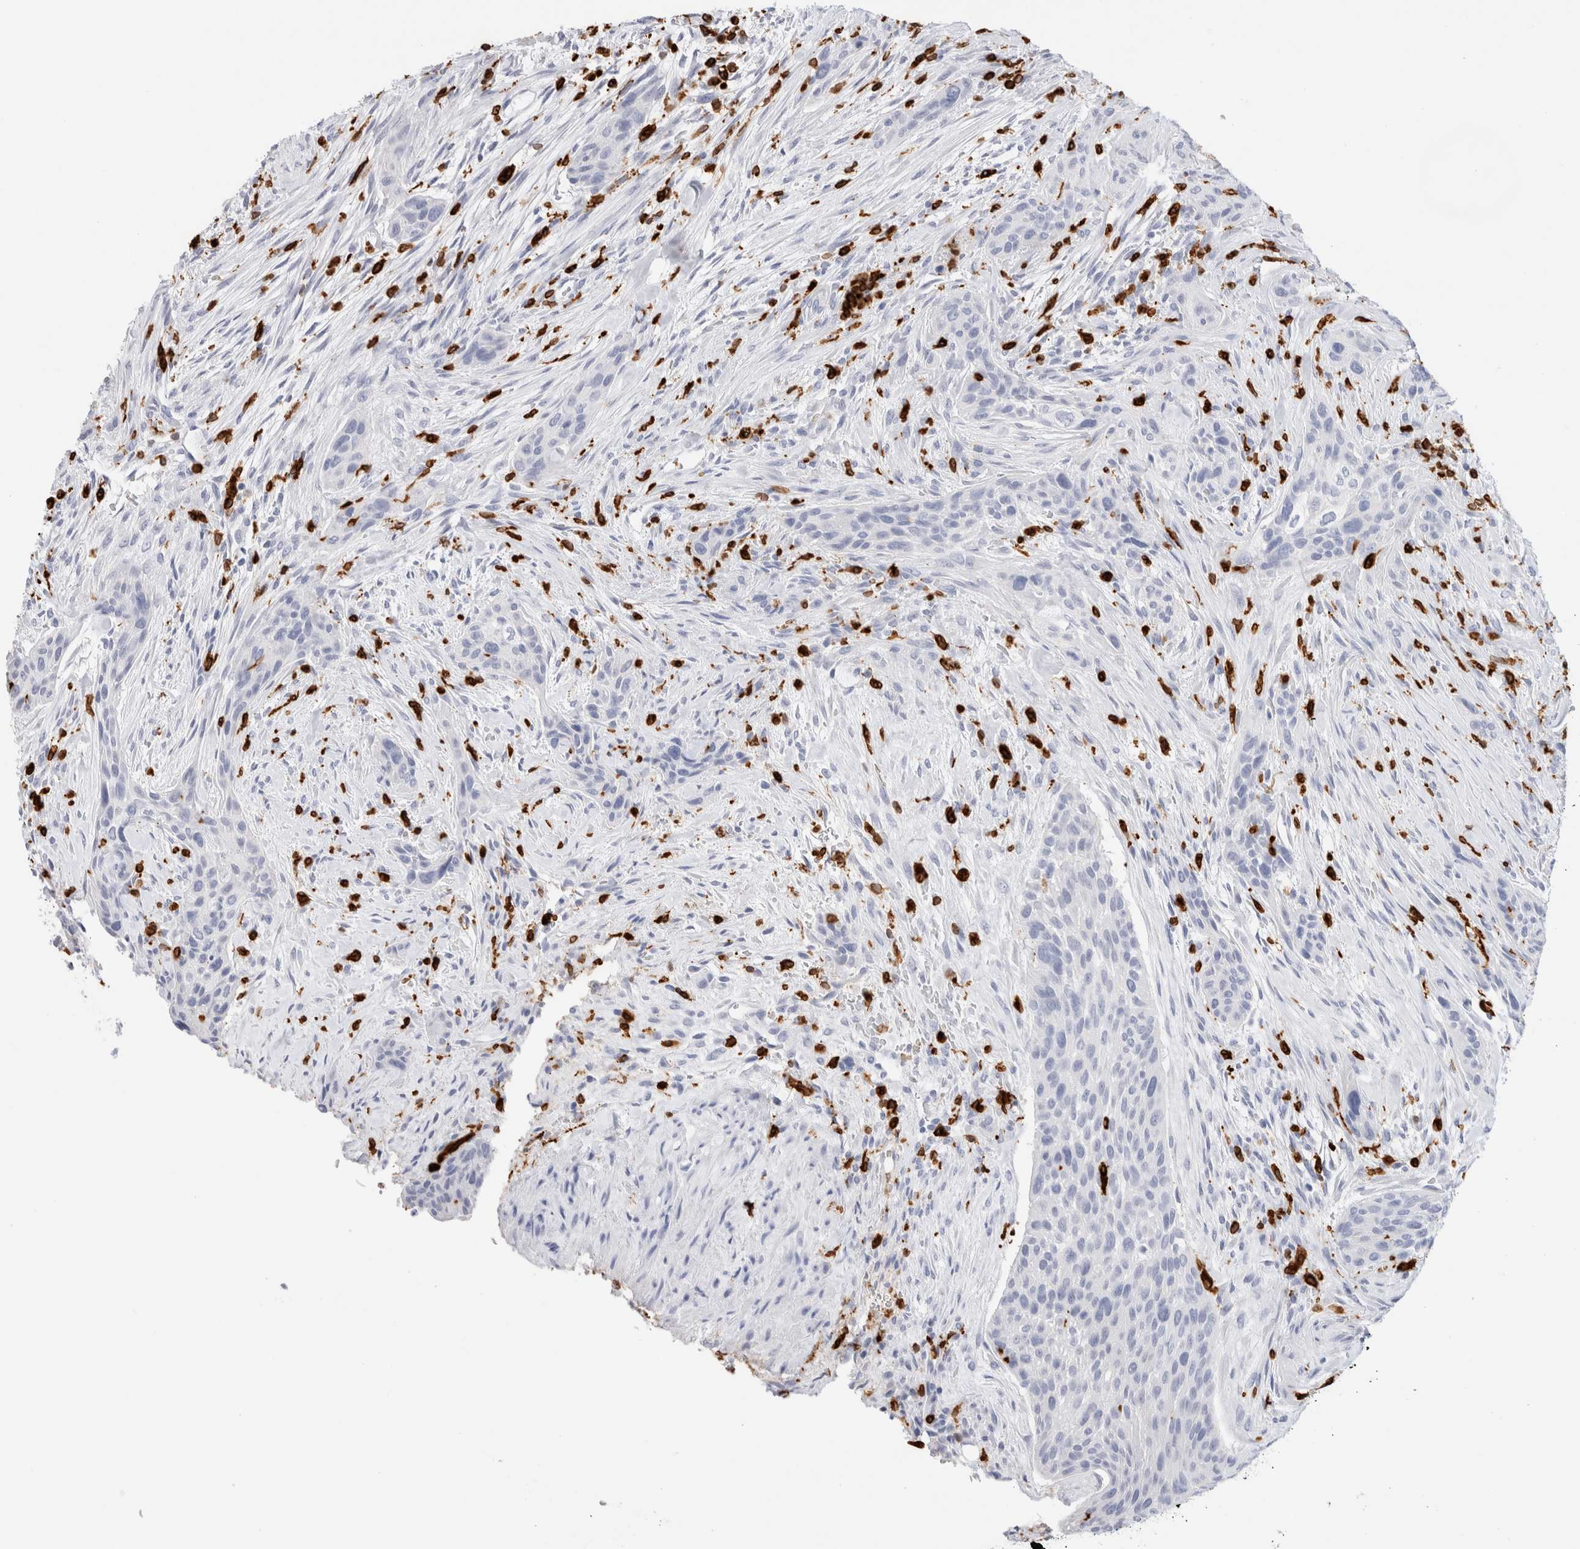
{"staining": {"intensity": "negative", "quantity": "none", "location": "none"}, "tissue": "urothelial cancer", "cell_type": "Tumor cells", "image_type": "cancer", "snomed": [{"axis": "morphology", "description": "Urothelial carcinoma, High grade"}, {"axis": "topography", "description": "Urinary bladder"}], "caption": "Immunohistochemistry (IHC) micrograph of human high-grade urothelial carcinoma stained for a protein (brown), which reveals no expression in tumor cells.", "gene": "ALOX5AP", "patient": {"sex": "male", "age": 35}}